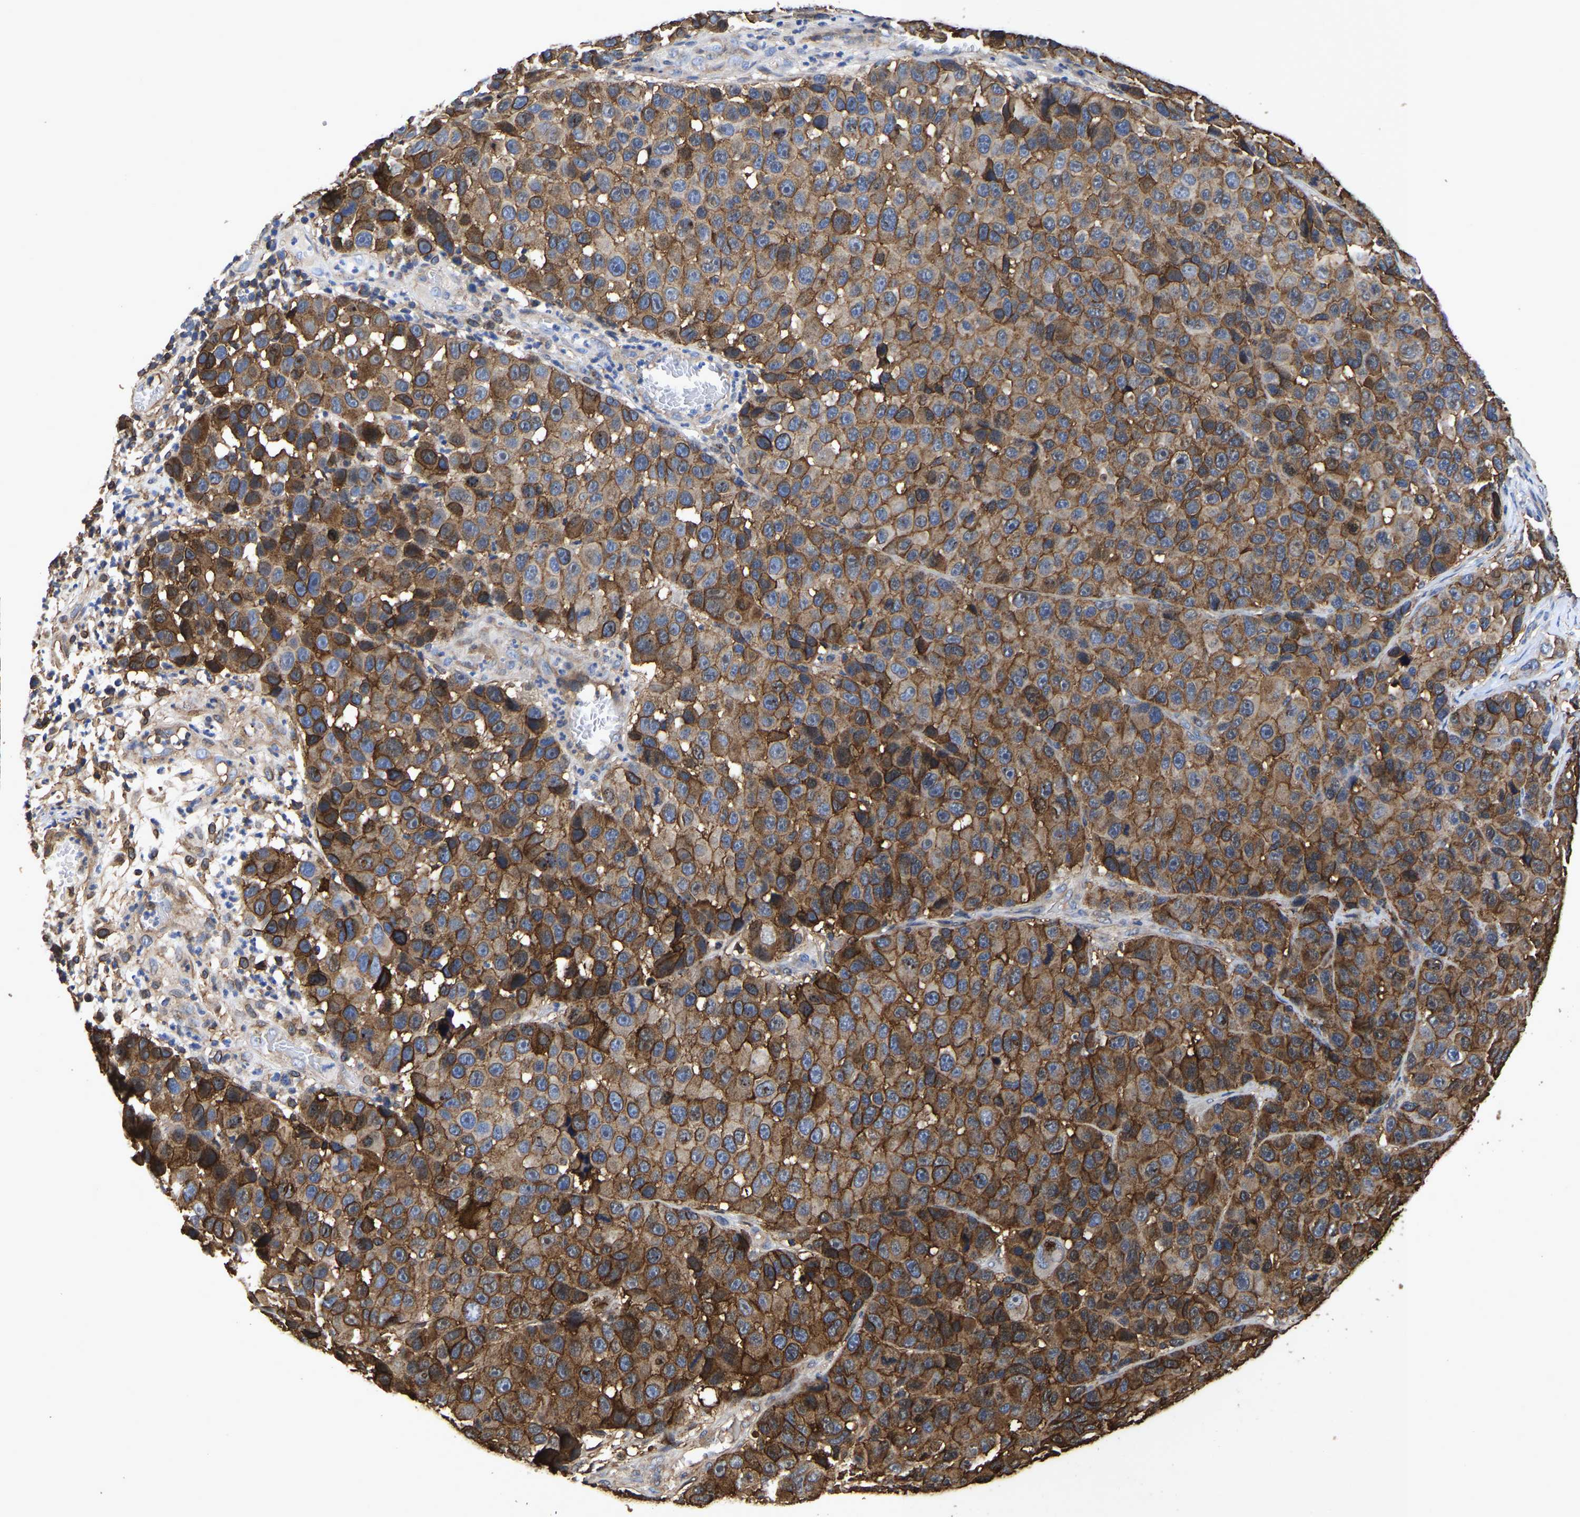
{"staining": {"intensity": "moderate", "quantity": ">75%", "location": "cytoplasmic/membranous"}, "tissue": "melanoma", "cell_type": "Tumor cells", "image_type": "cancer", "snomed": [{"axis": "morphology", "description": "Malignant melanoma, NOS"}, {"axis": "topography", "description": "Skin"}], "caption": "Protein expression analysis of malignant melanoma reveals moderate cytoplasmic/membranous expression in about >75% of tumor cells.", "gene": "LIF", "patient": {"sex": "male", "age": 53}}